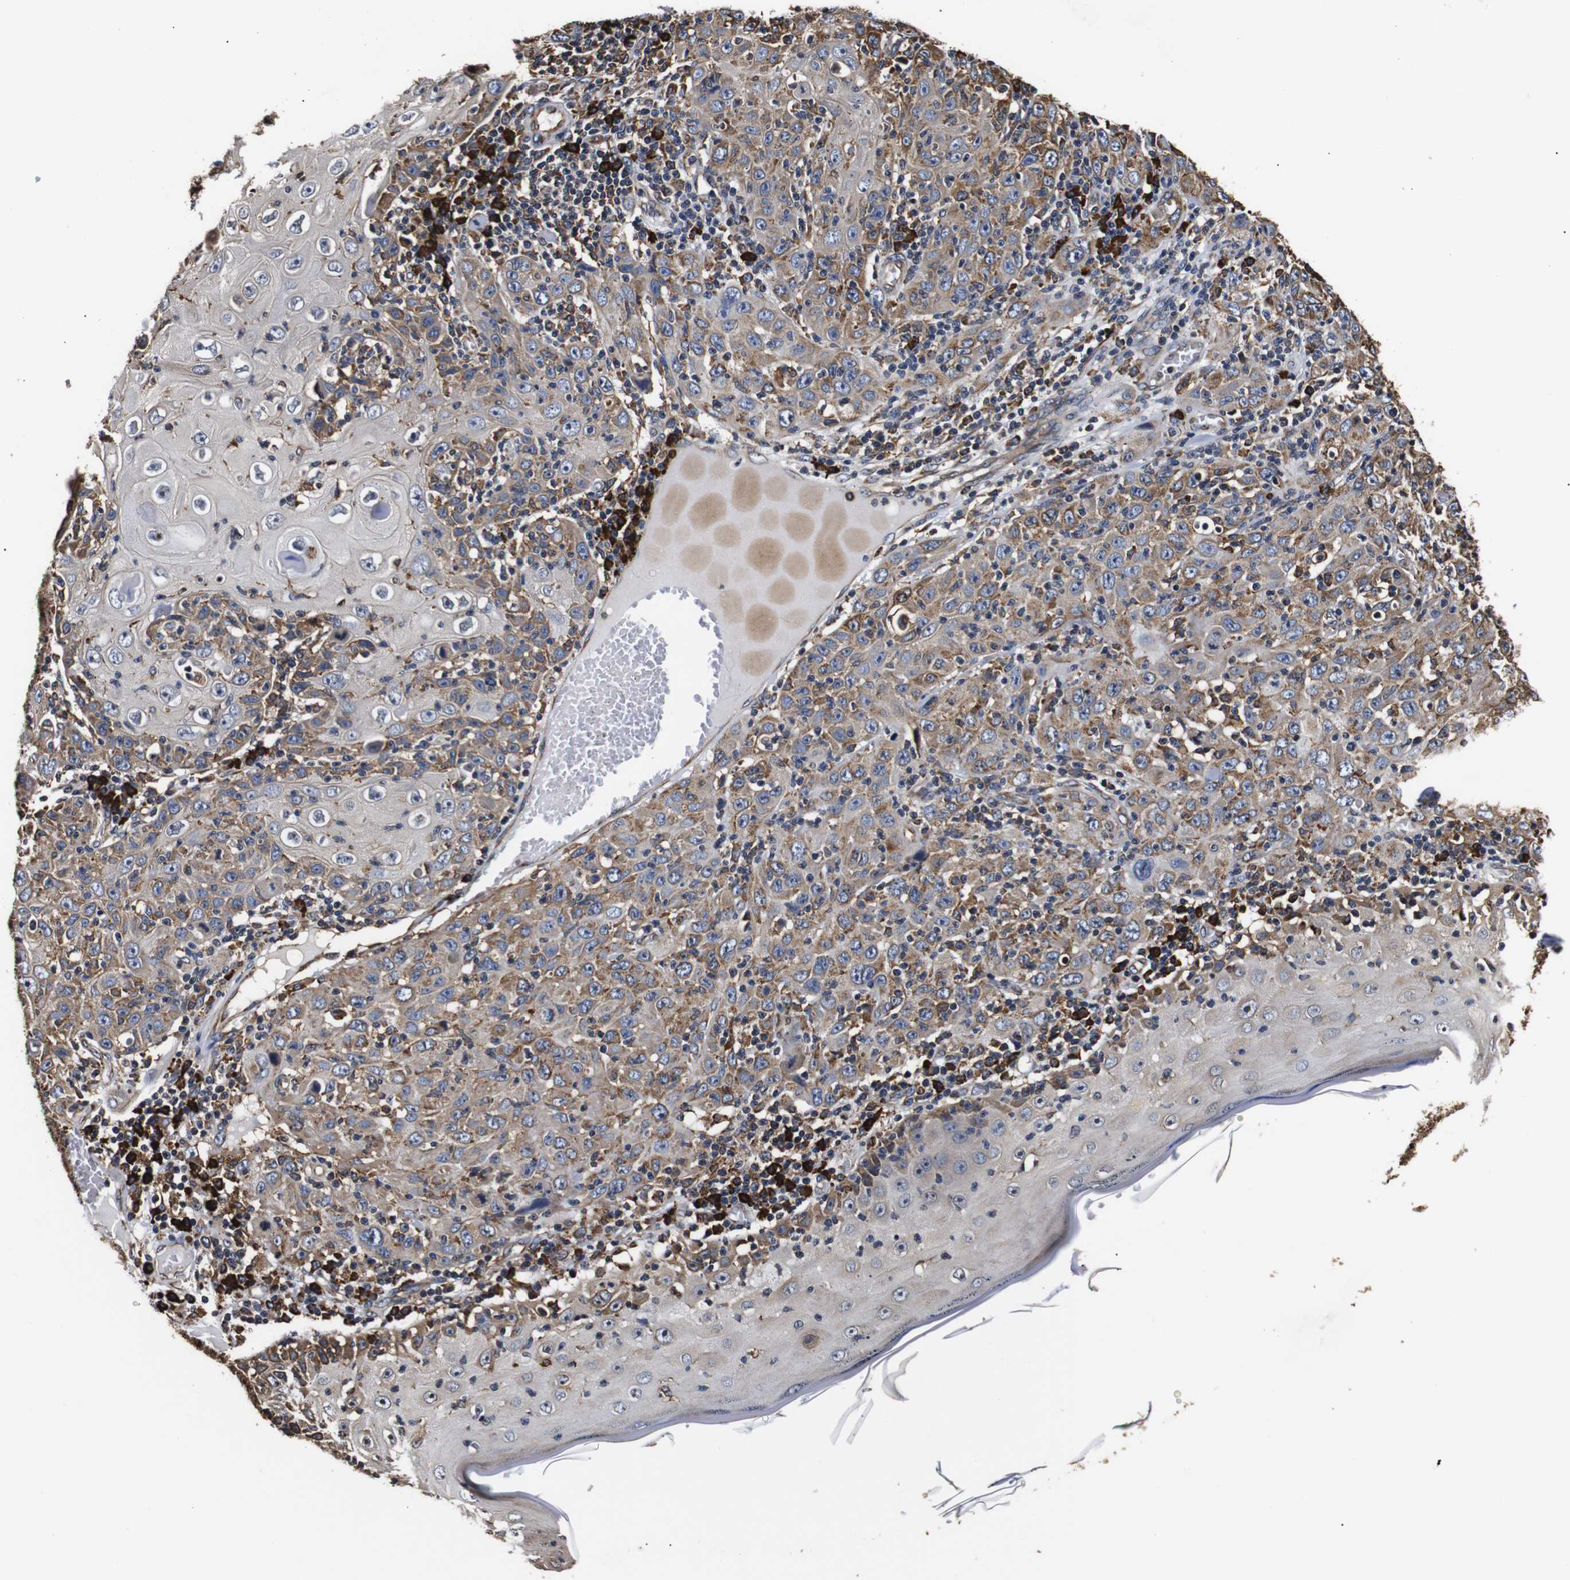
{"staining": {"intensity": "moderate", "quantity": "25%-75%", "location": "cytoplasmic/membranous"}, "tissue": "skin cancer", "cell_type": "Tumor cells", "image_type": "cancer", "snomed": [{"axis": "morphology", "description": "Squamous cell carcinoma, NOS"}, {"axis": "topography", "description": "Skin"}], "caption": "Brown immunohistochemical staining in skin cancer (squamous cell carcinoma) shows moderate cytoplasmic/membranous positivity in about 25%-75% of tumor cells. Ihc stains the protein in brown and the nuclei are stained blue.", "gene": "HHIP", "patient": {"sex": "female", "age": 88}}